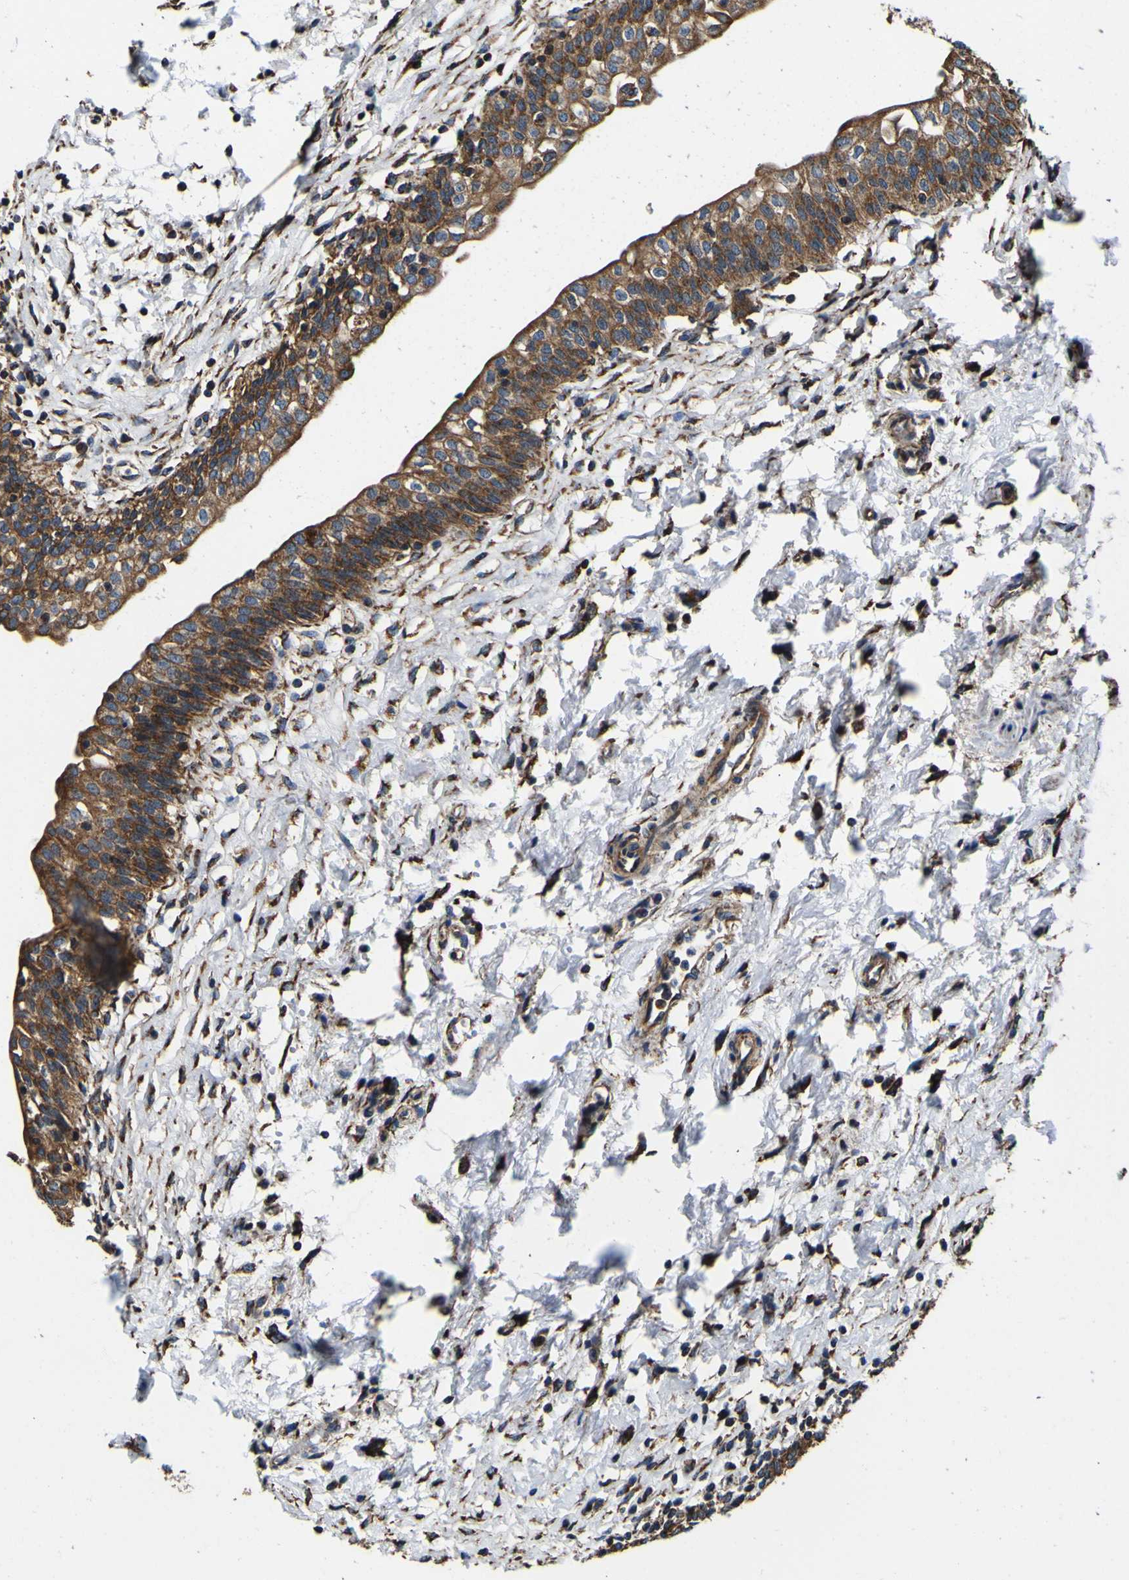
{"staining": {"intensity": "moderate", "quantity": ">75%", "location": "cytoplasmic/membranous"}, "tissue": "urinary bladder", "cell_type": "Urothelial cells", "image_type": "normal", "snomed": [{"axis": "morphology", "description": "Normal tissue, NOS"}, {"axis": "topography", "description": "Urinary bladder"}], "caption": "Immunohistochemical staining of normal urinary bladder exhibits medium levels of moderate cytoplasmic/membranous expression in approximately >75% of urothelial cells. The staining is performed using DAB brown chromogen to label protein expression. The nuclei are counter-stained blue using hematoxylin.", "gene": "INPP5A", "patient": {"sex": "male", "age": 55}}